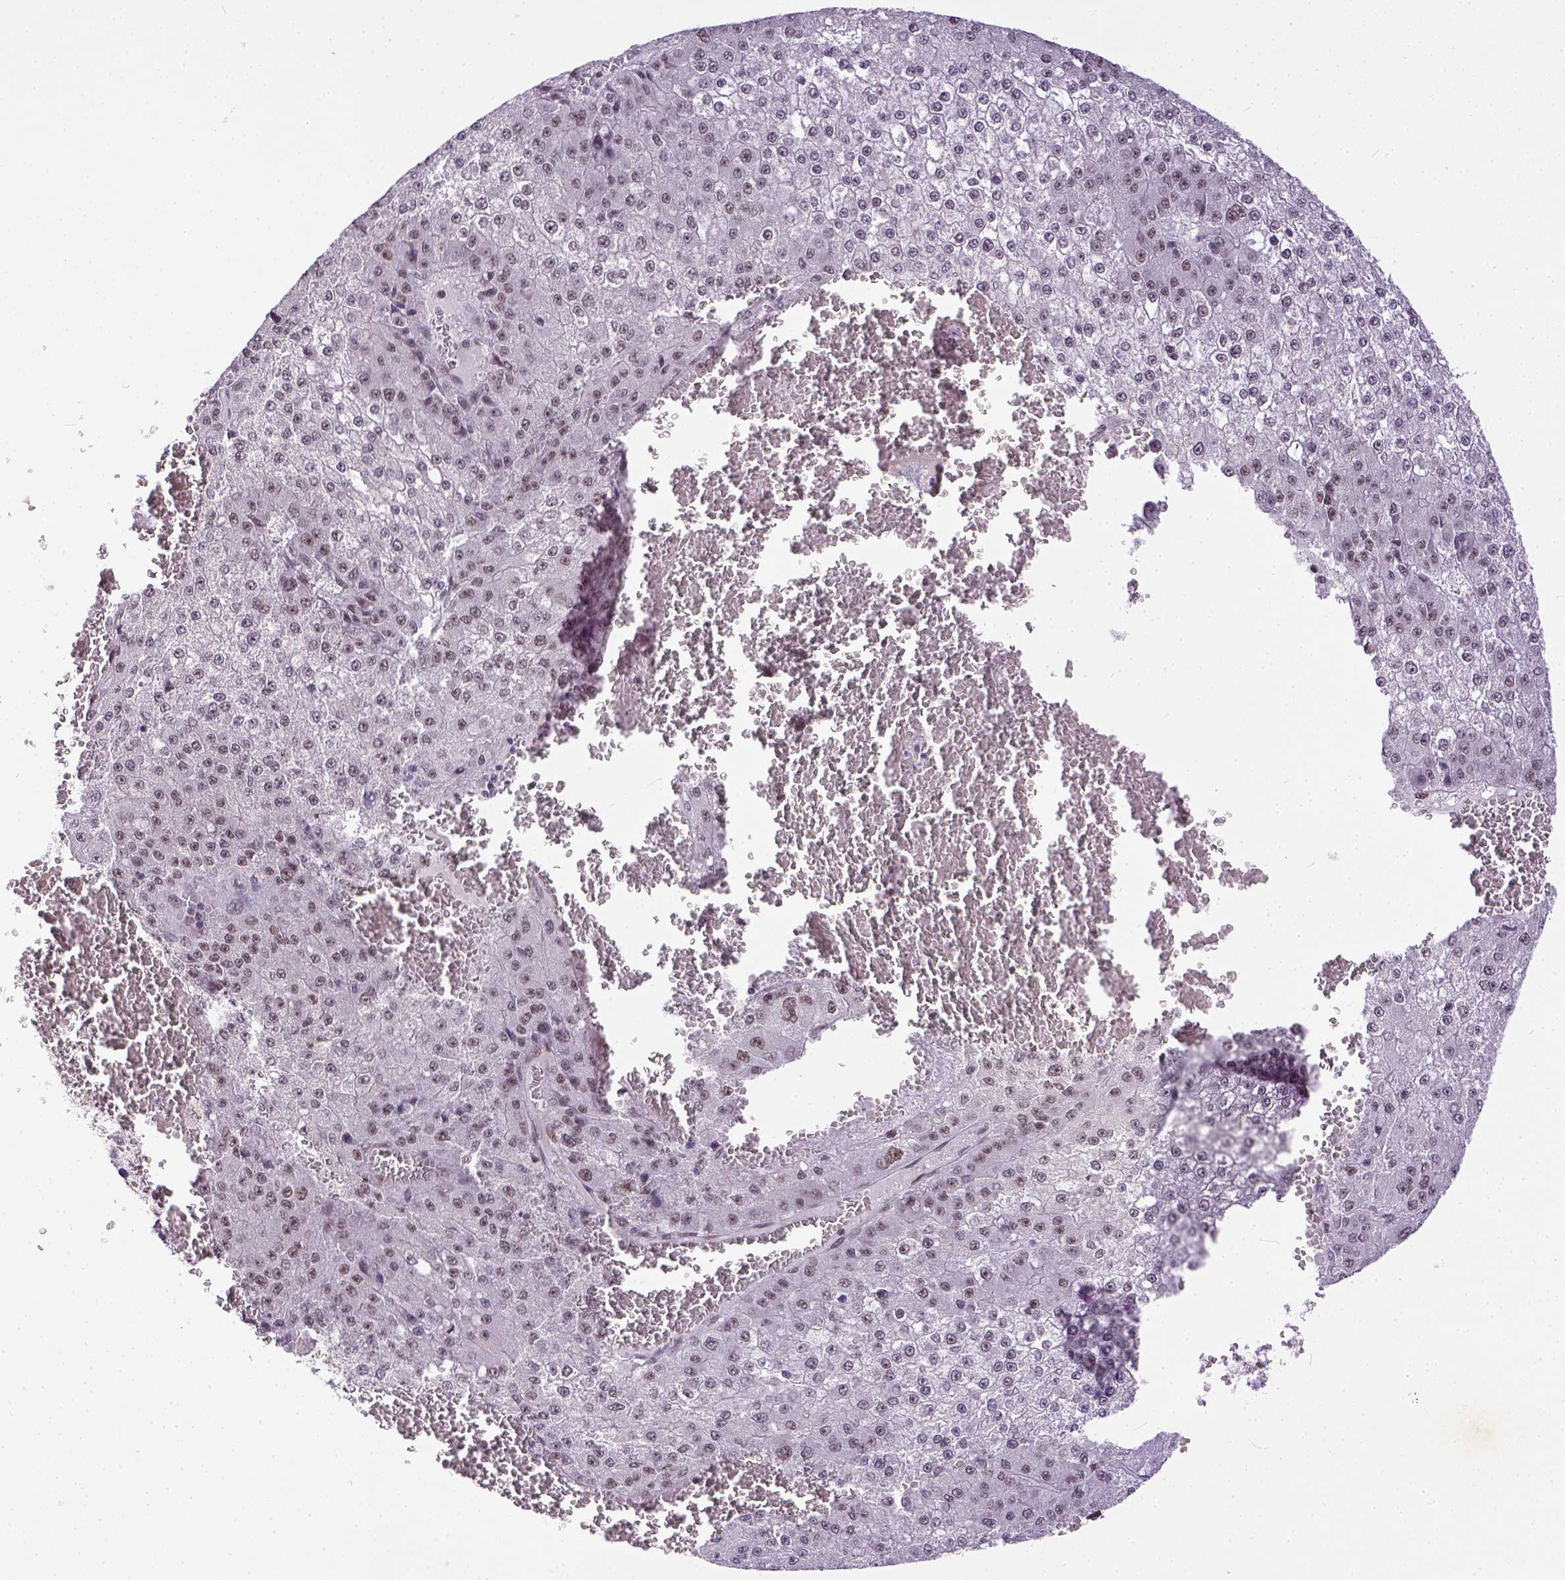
{"staining": {"intensity": "weak", "quantity": ">75%", "location": "nuclear"}, "tissue": "liver cancer", "cell_type": "Tumor cells", "image_type": "cancer", "snomed": [{"axis": "morphology", "description": "Carcinoma, Hepatocellular, NOS"}, {"axis": "topography", "description": "Liver"}], "caption": "A low amount of weak nuclear positivity is seen in about >75% of tumor cells in liver hepatocellular carcinoma tissue.", "gene": "ERCC1", "patient": {"sex": "female", "age": 73}}